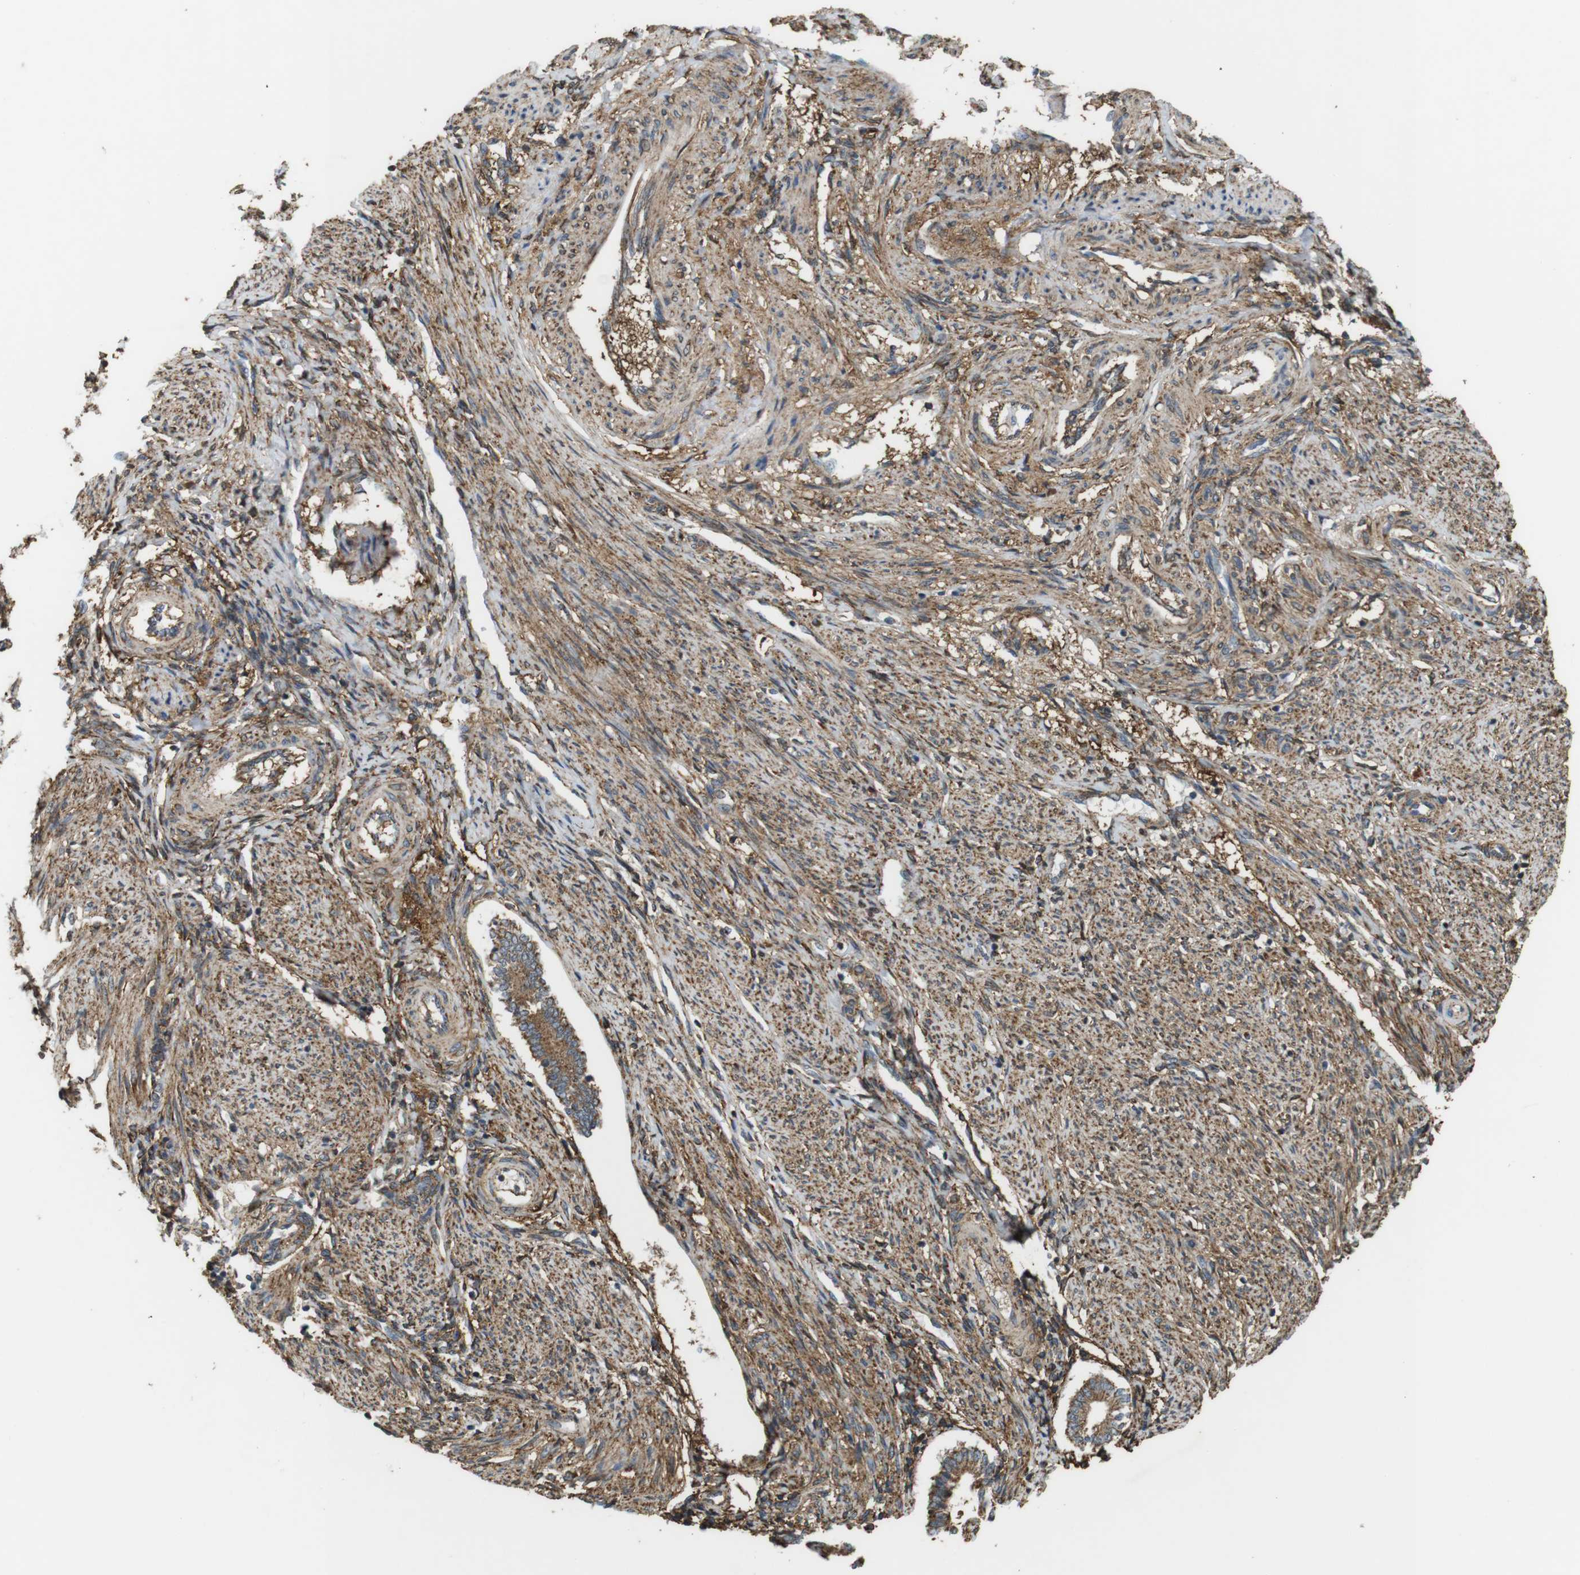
{"staining": {"intensity": "moderate", "quantity": ">75%", "location": "cytoplasmic/membranous"}, "tissue": "endometrium", "cell_type": "Cells in endometrial stroma", "image_type": "normal", "snomed": [{"axis": "morphology", "description": "Normal tissue, NOS"}, {"axis": "topography", "description": "Endometrium"}], "caption": "A photomicrograph of endometrium stained for a protein displays moderate cytoplasmic/membranous brown staining in cells in endometrial stroma. (Stains: DAB in brown, nuclei in blue, Microscopy: brightfield microscopy at high magnification).", "gene": "DDAH2", "patient": {"sex": "female", "age": 42}}